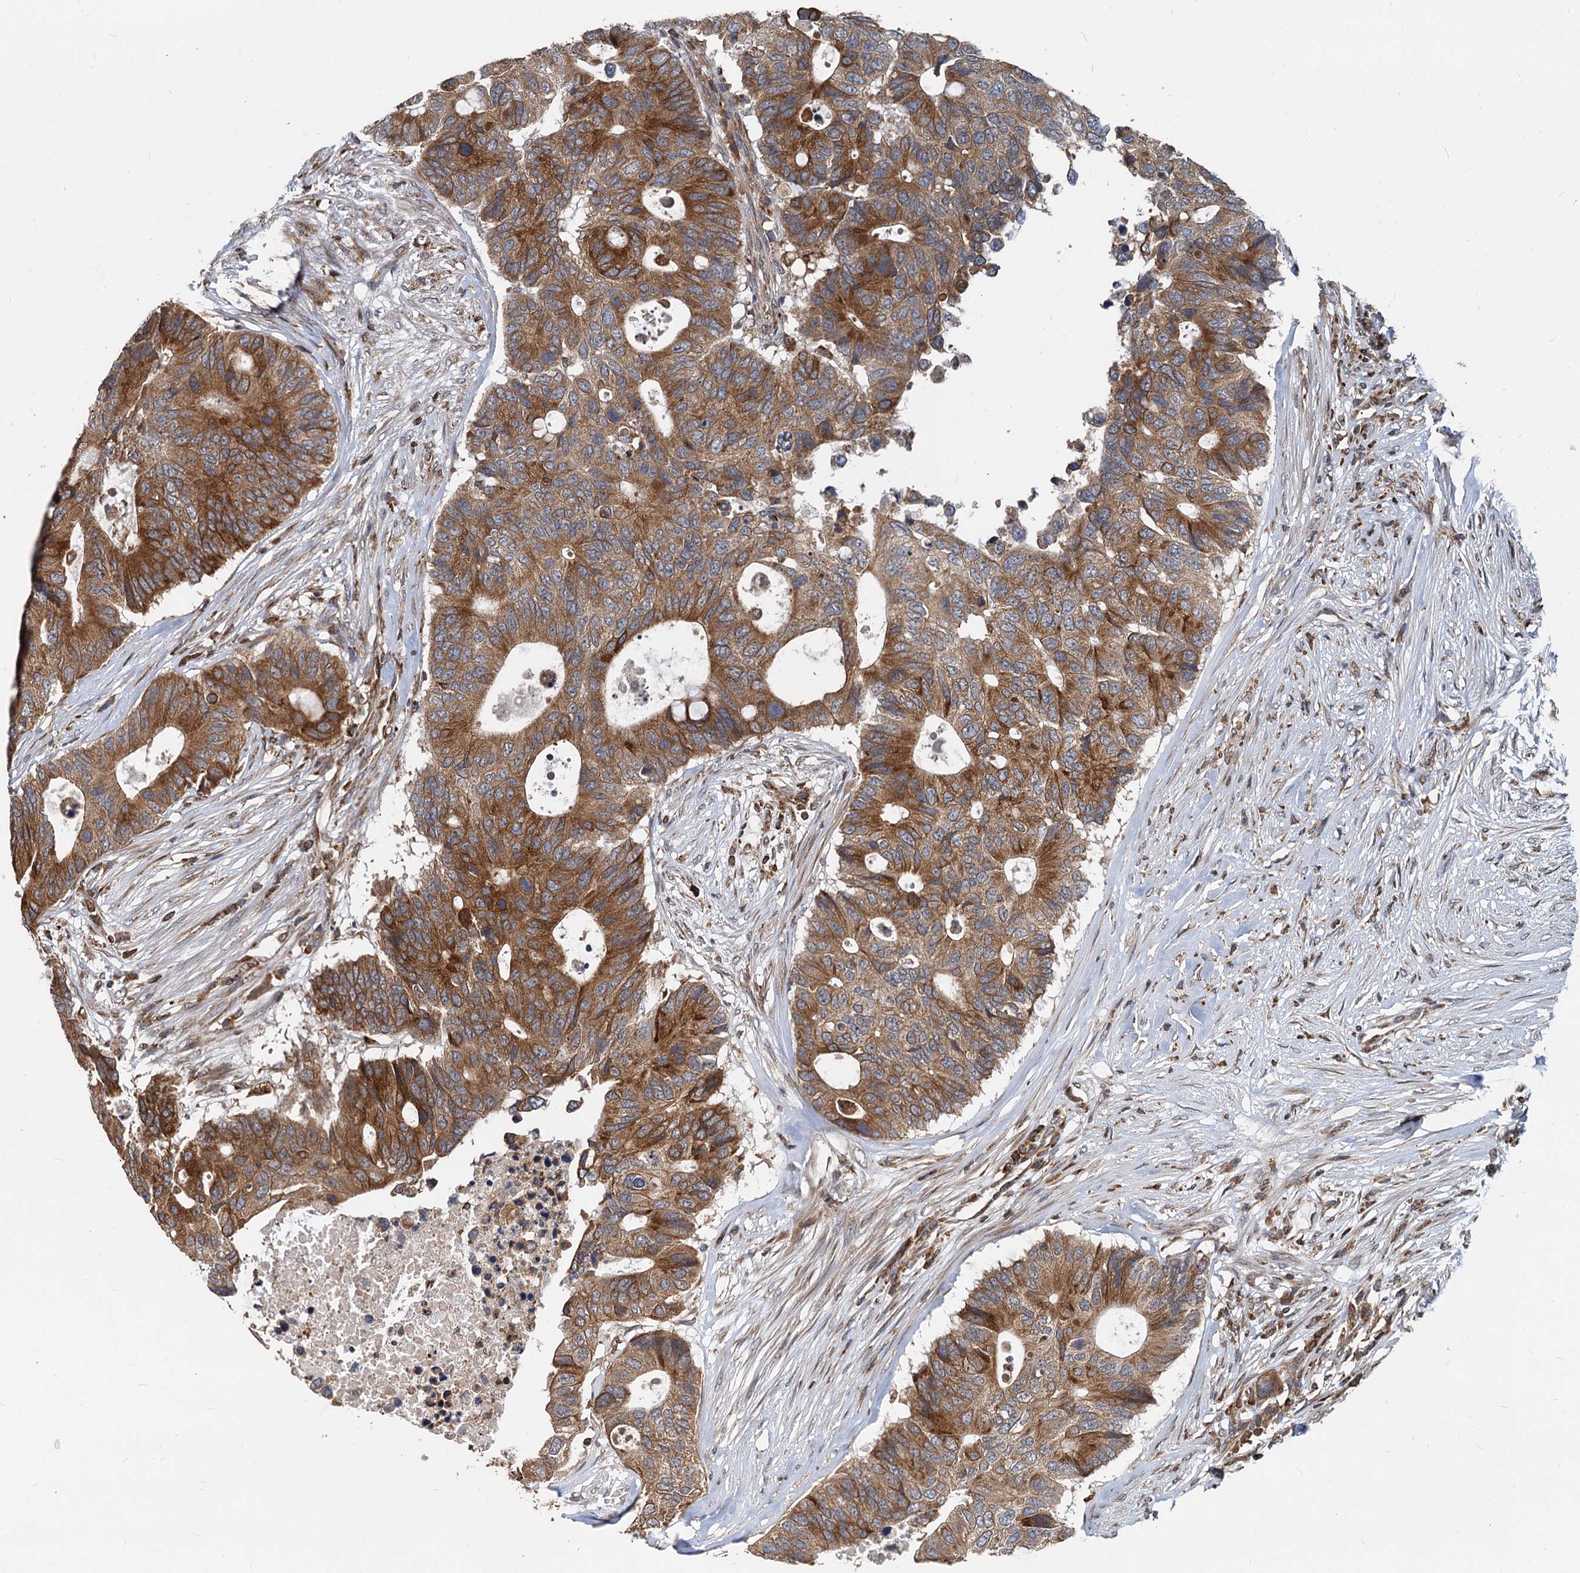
{"staining": {"intensity": "strong", "quantity": ">75%", "location": "cytoplasmic/membranous"}, "tissue": "colorectal cancer", "cell_type": "Tumor cells", "image_type": "cancer", "snomed": [{"axis": "morphology", "description": "Adenocarcinoma, NOS"}, {"axis": "topography", "description": "Colon"}], "caption": "IHC histopathology image of human colorectal cancer stained for a protein (brown), which shows high levels of strong cytoplasmic/membranous positivity in approximately >75% of tumor cells.", "gene": "STIM1", "patient": {"sex": "male", "age": 71}}